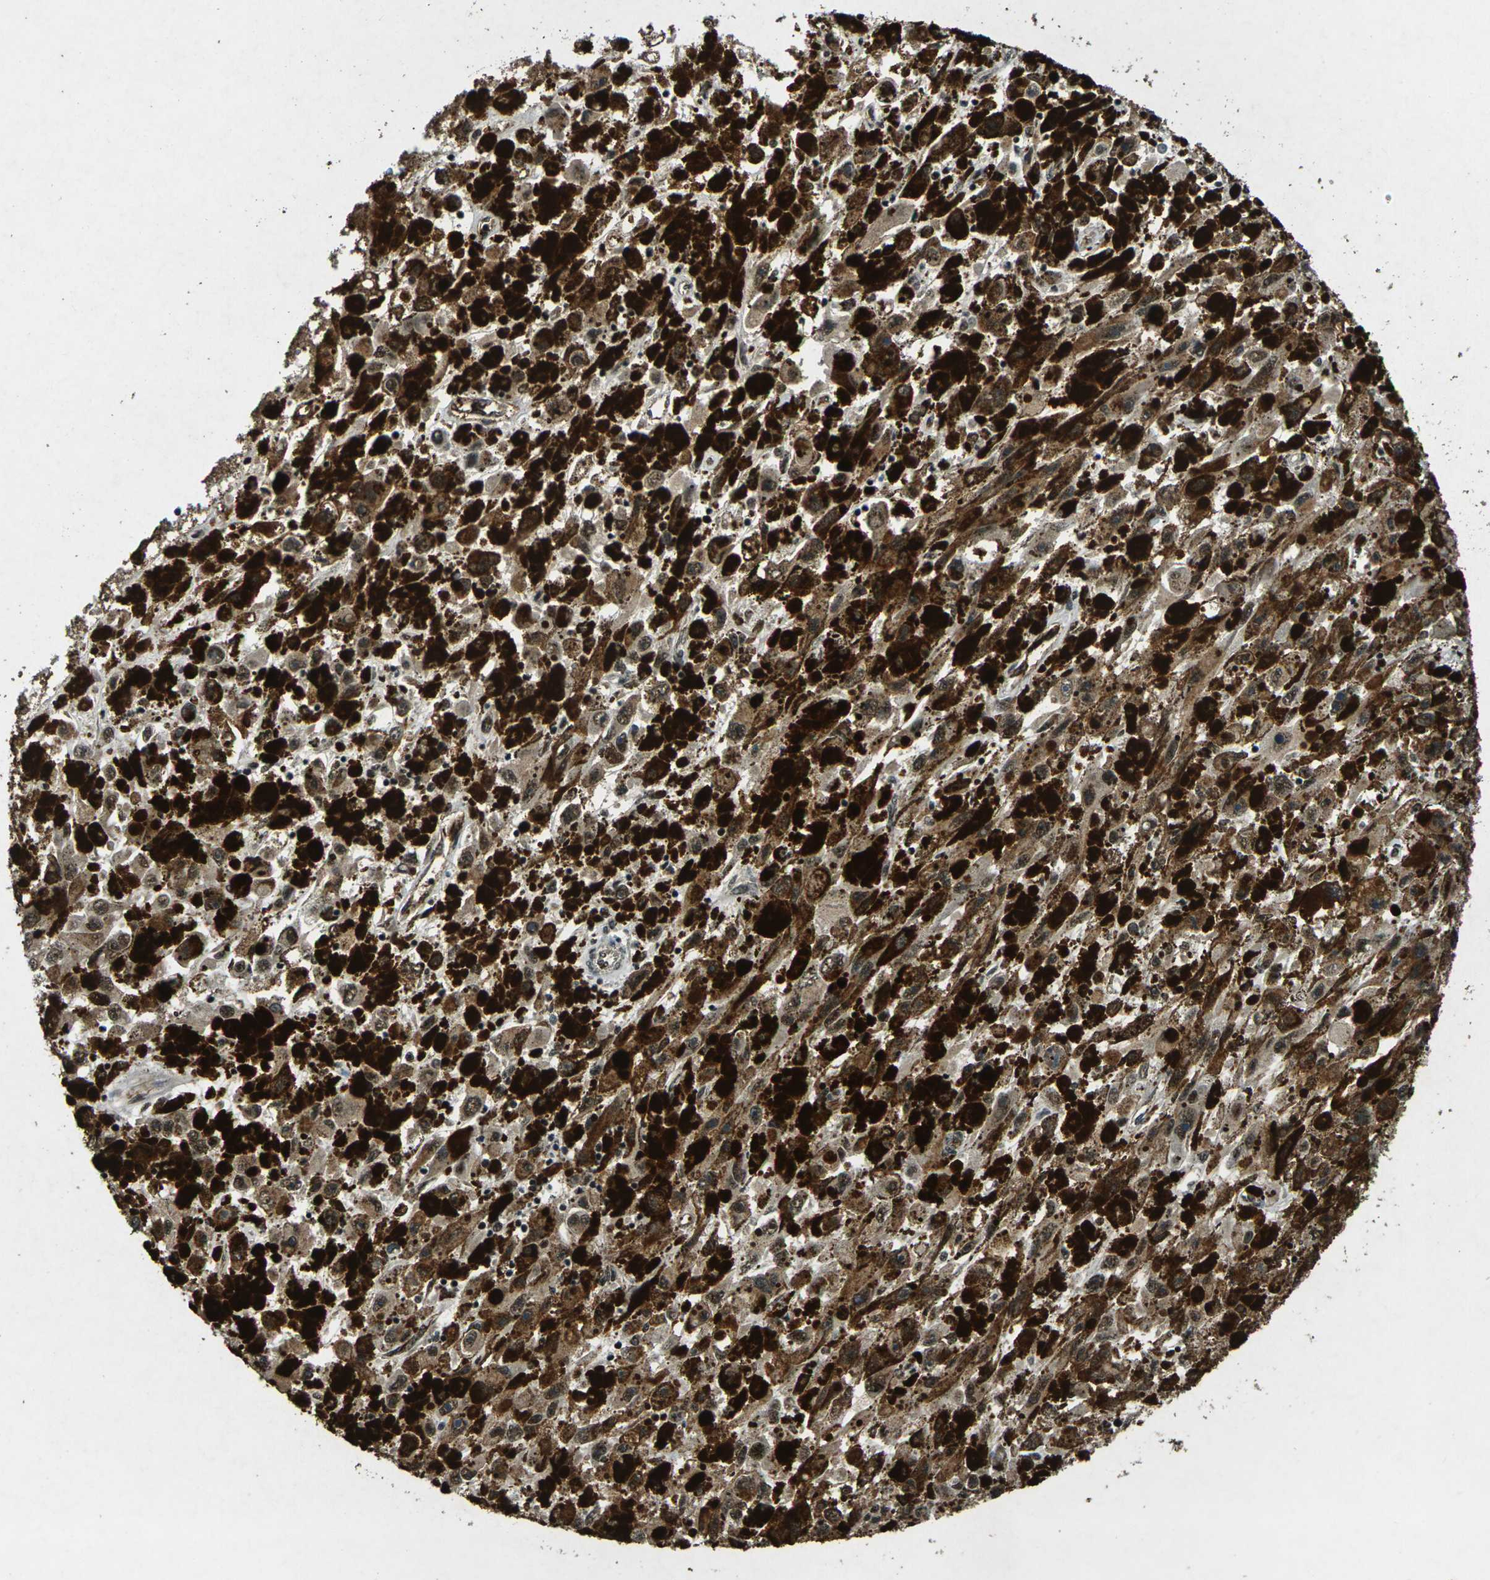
{"staining": {"intensity": "weak", "quantity": ">75%", "location": "cytoplasmic/membranous,nuclear"}, "tissue": "melanoma", "cell_type": "Tumor cells", "image_type": "cancer", "snomed": [{"axis": "morphology", "description": "Malignant melanoma, NOS"}, {"axis": "topography", "description": "Skin"}], "caption": "Melanoma stained with DAB immunohistochemistry (IHC) displays low levels of weak cytoplasmic/membranous and nuclear positivity in about >75% of tumor cells. The staining is performed using DAB (3,3'-diaminobenzidine) brown chromogen to label protein expression. The nuclei are counter-stained blue using hematoxylin.", "gene": "NR4A2", "patient": {"sex": "female", "age": 104}}